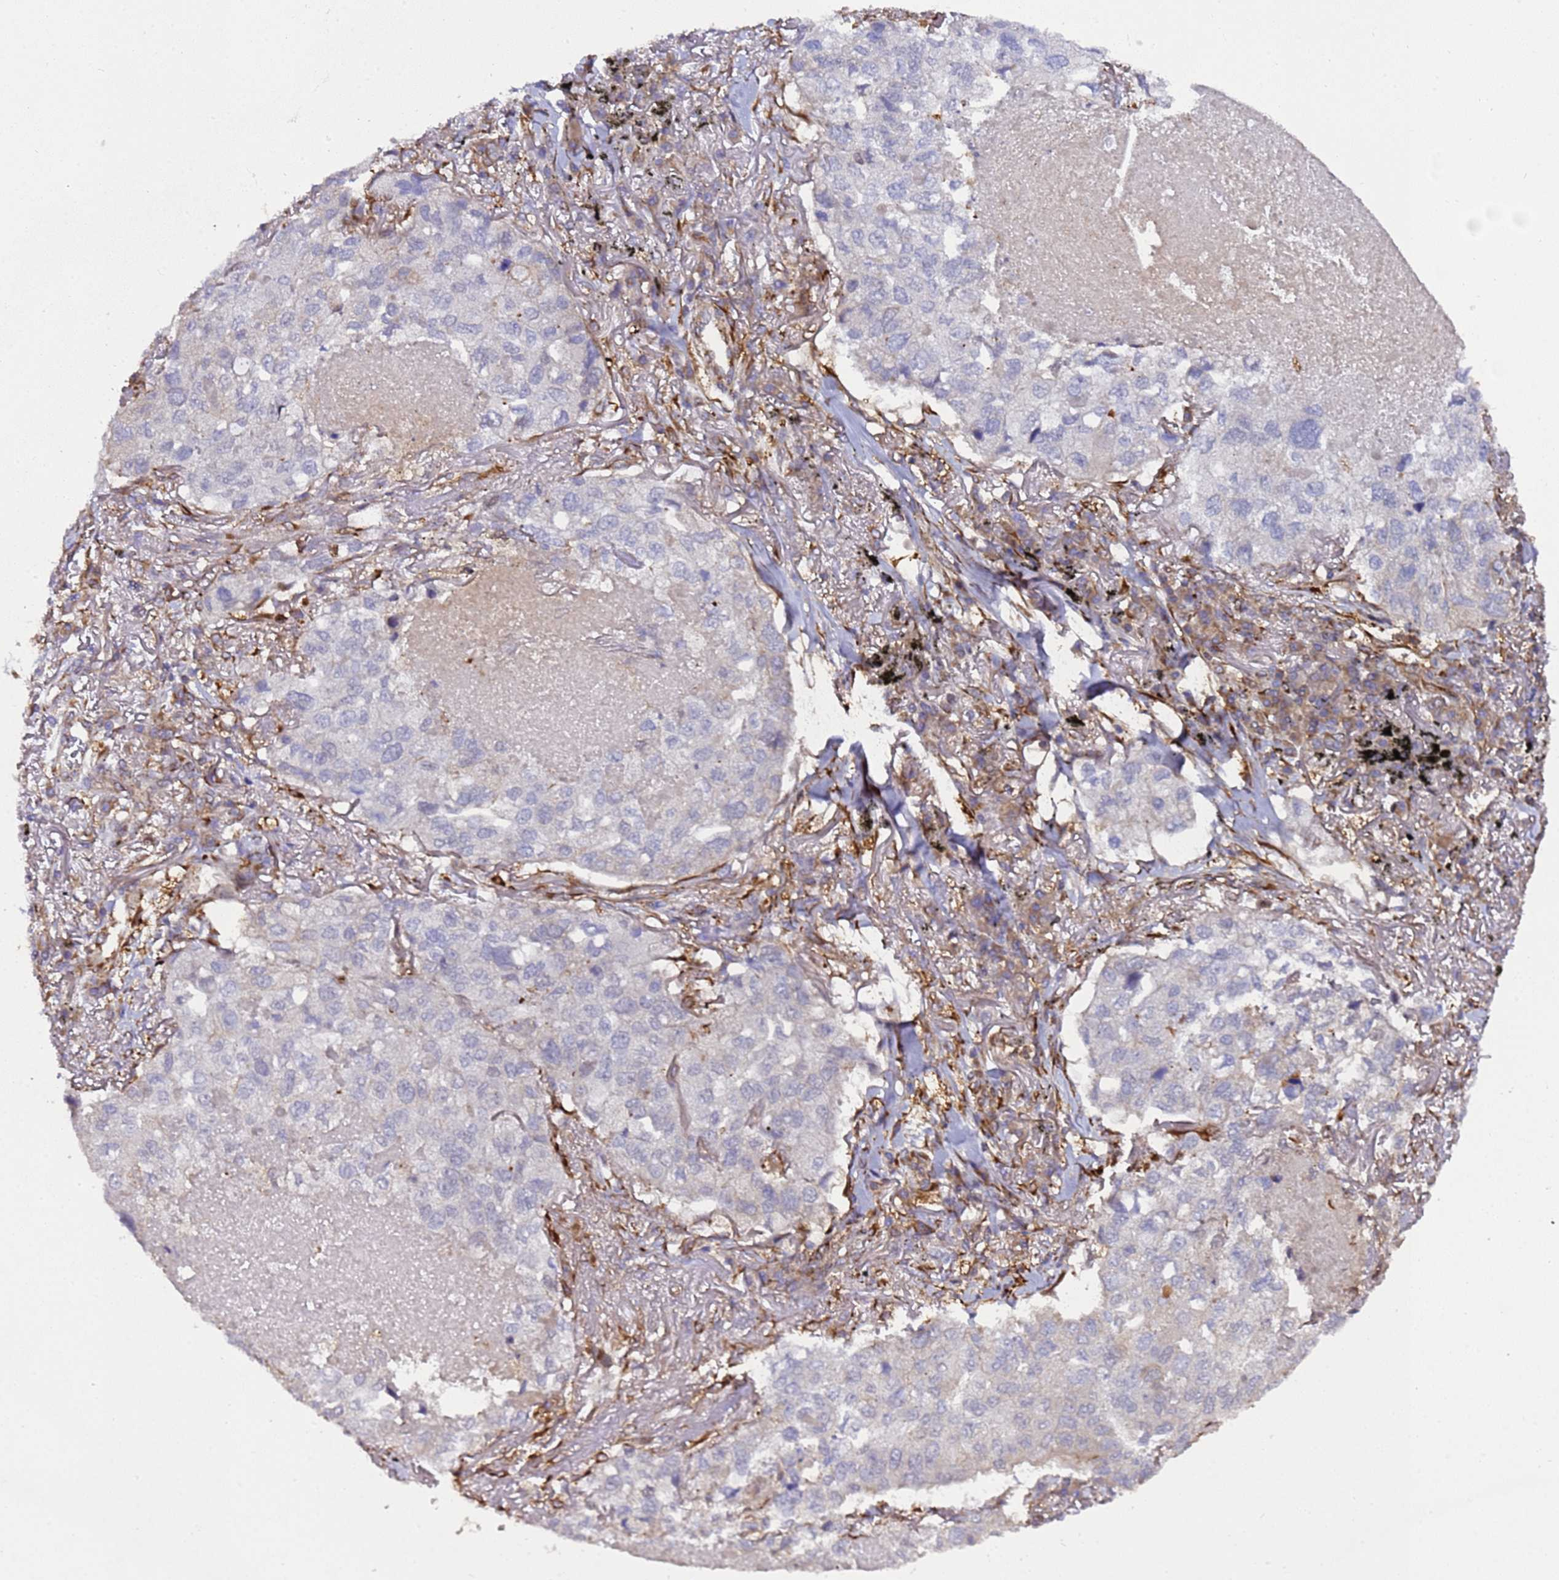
{"staining": {"intensity": "negative", "quantity": "none", "location": "none"}, "tissue": "lung cancer", "cell_type": "Tumor cells", "image_type": "cancer", "snomed": [{"axis": "morphology", "description": "Adenocarcinoma, NOS"}, {"axis": "topography", "description": "Lung"}], "caption": "The histopathology image reveals no staining of tumor cells in lung adenocarcinoma.", "gene": "MOCS1", "patient": {"sex": "male", "age": 65}}